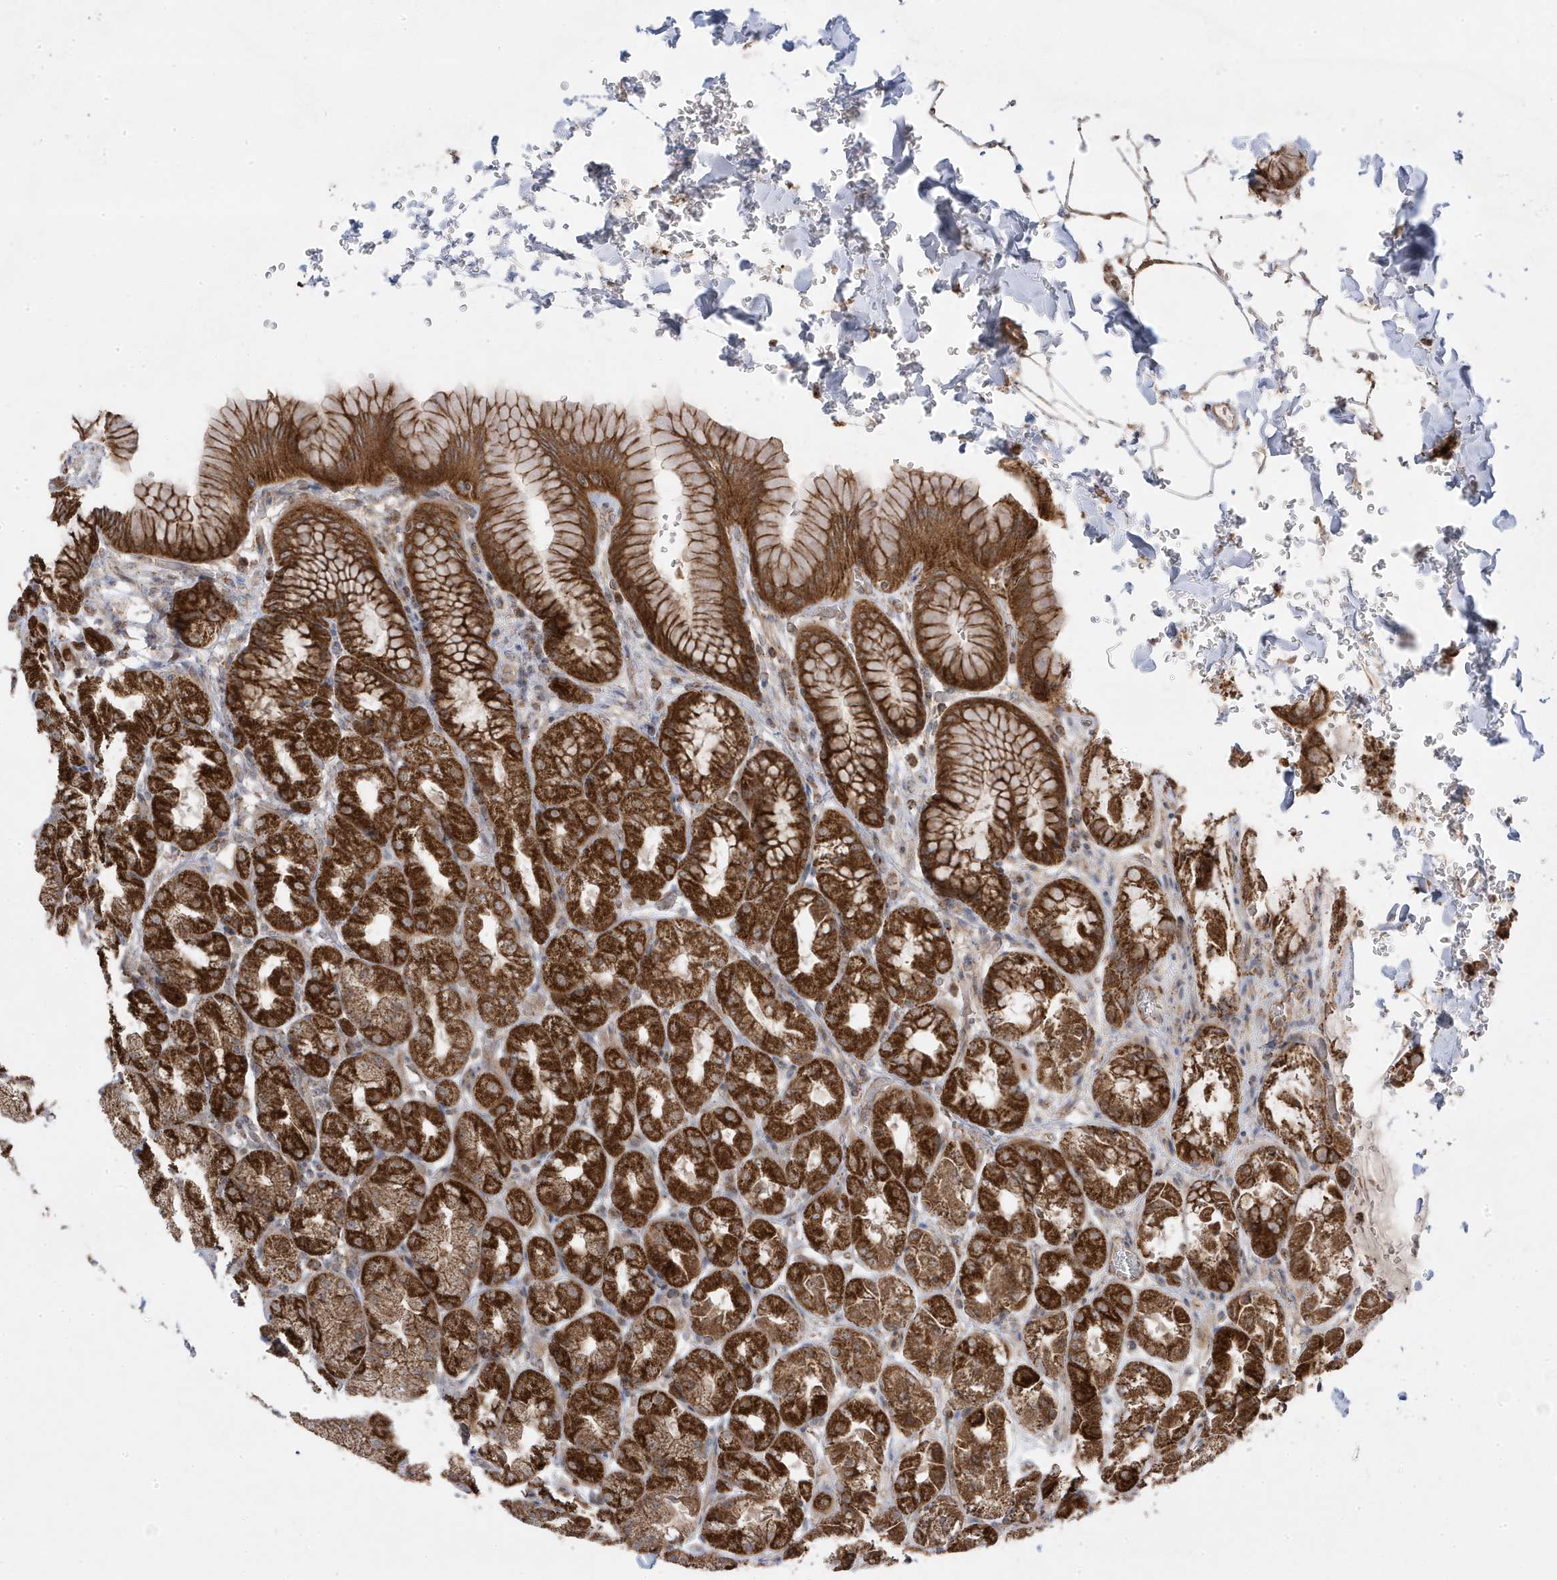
{"staining": {"intensity": "strong", "quantity": ">75%", "location": "cytoplasmic/membranous"}, "tissue": "stomach", "cell_type": "Glandular cells", "image_type": "normal", "snomed": [{"axis": "morphology", "description": "Normal tissue, NOS"}, {"axis": "topography", "description": "Stomach"}], "caption": "This is an image of IHC staining of normal stomach, which shows strong positivity in the cytoplasmic/membranous of glandular cells.", "gene": "CLUAP1", "patient": {"sex": "male", "age": 42}}